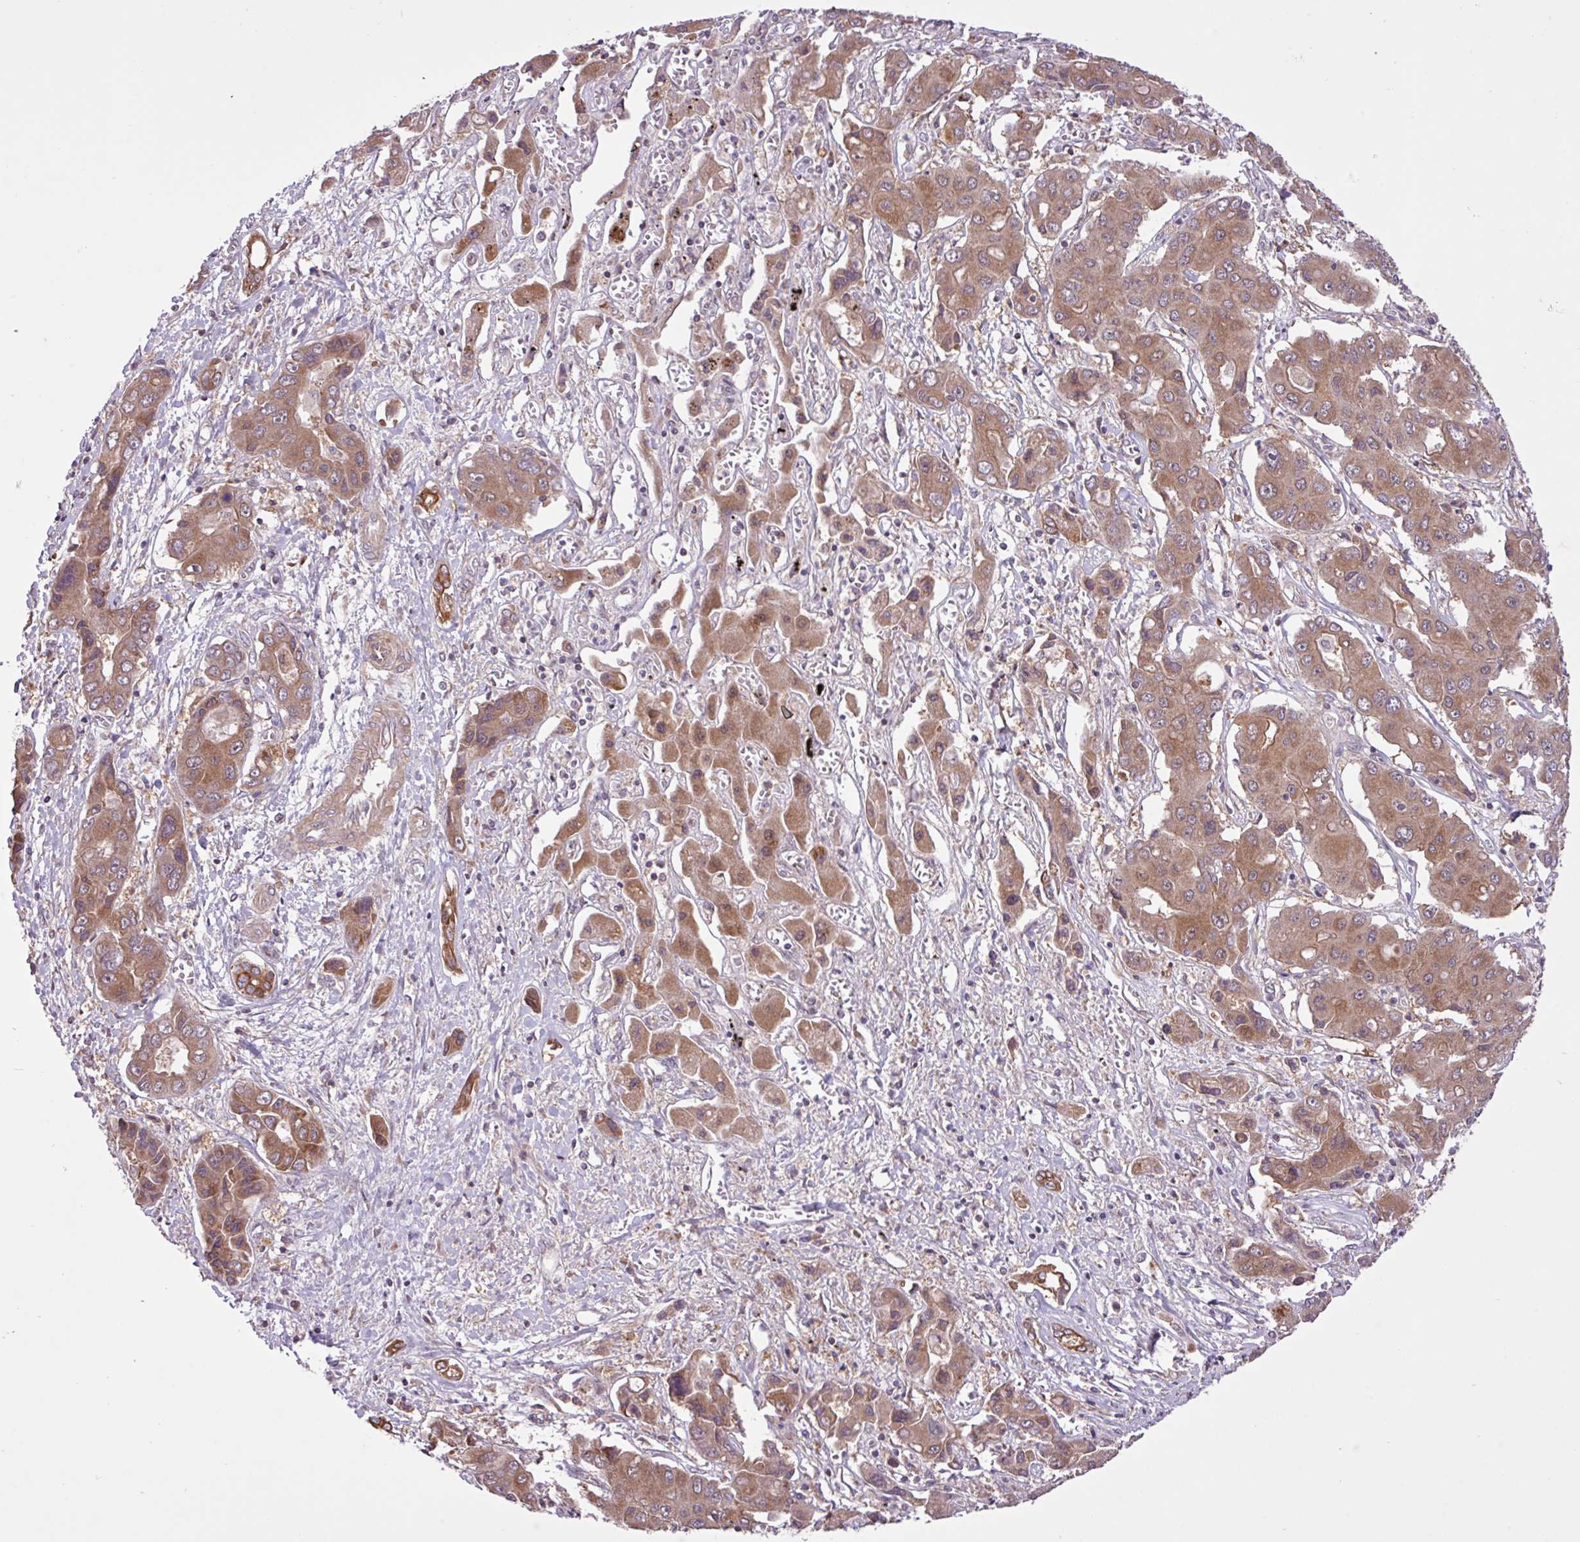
{"staining": {"intensity": "moderate", "quantity": ">75%", "location": "cytoplasmic/membranous"}, "tissue": "liver cancer", "cell_type": "Tumor cells", "image_type": "cancer", "snomed": [{"axis": "morphology", "description": "Cholangiocarcinoma"}, {"axis": "topography", "description": "Liver"}], "caption": "Moderate cytoplasmic/membranous protein positivity is seen in about >75% of tumor cells in liver cancer (cholangiocarcinoma). (DAB (3,3'-diaminobenzidine) IHC with brightfield microscopy, high magnification).", "gene": "TIMM10B", "patient": {"sex": "male", "age": 67}}